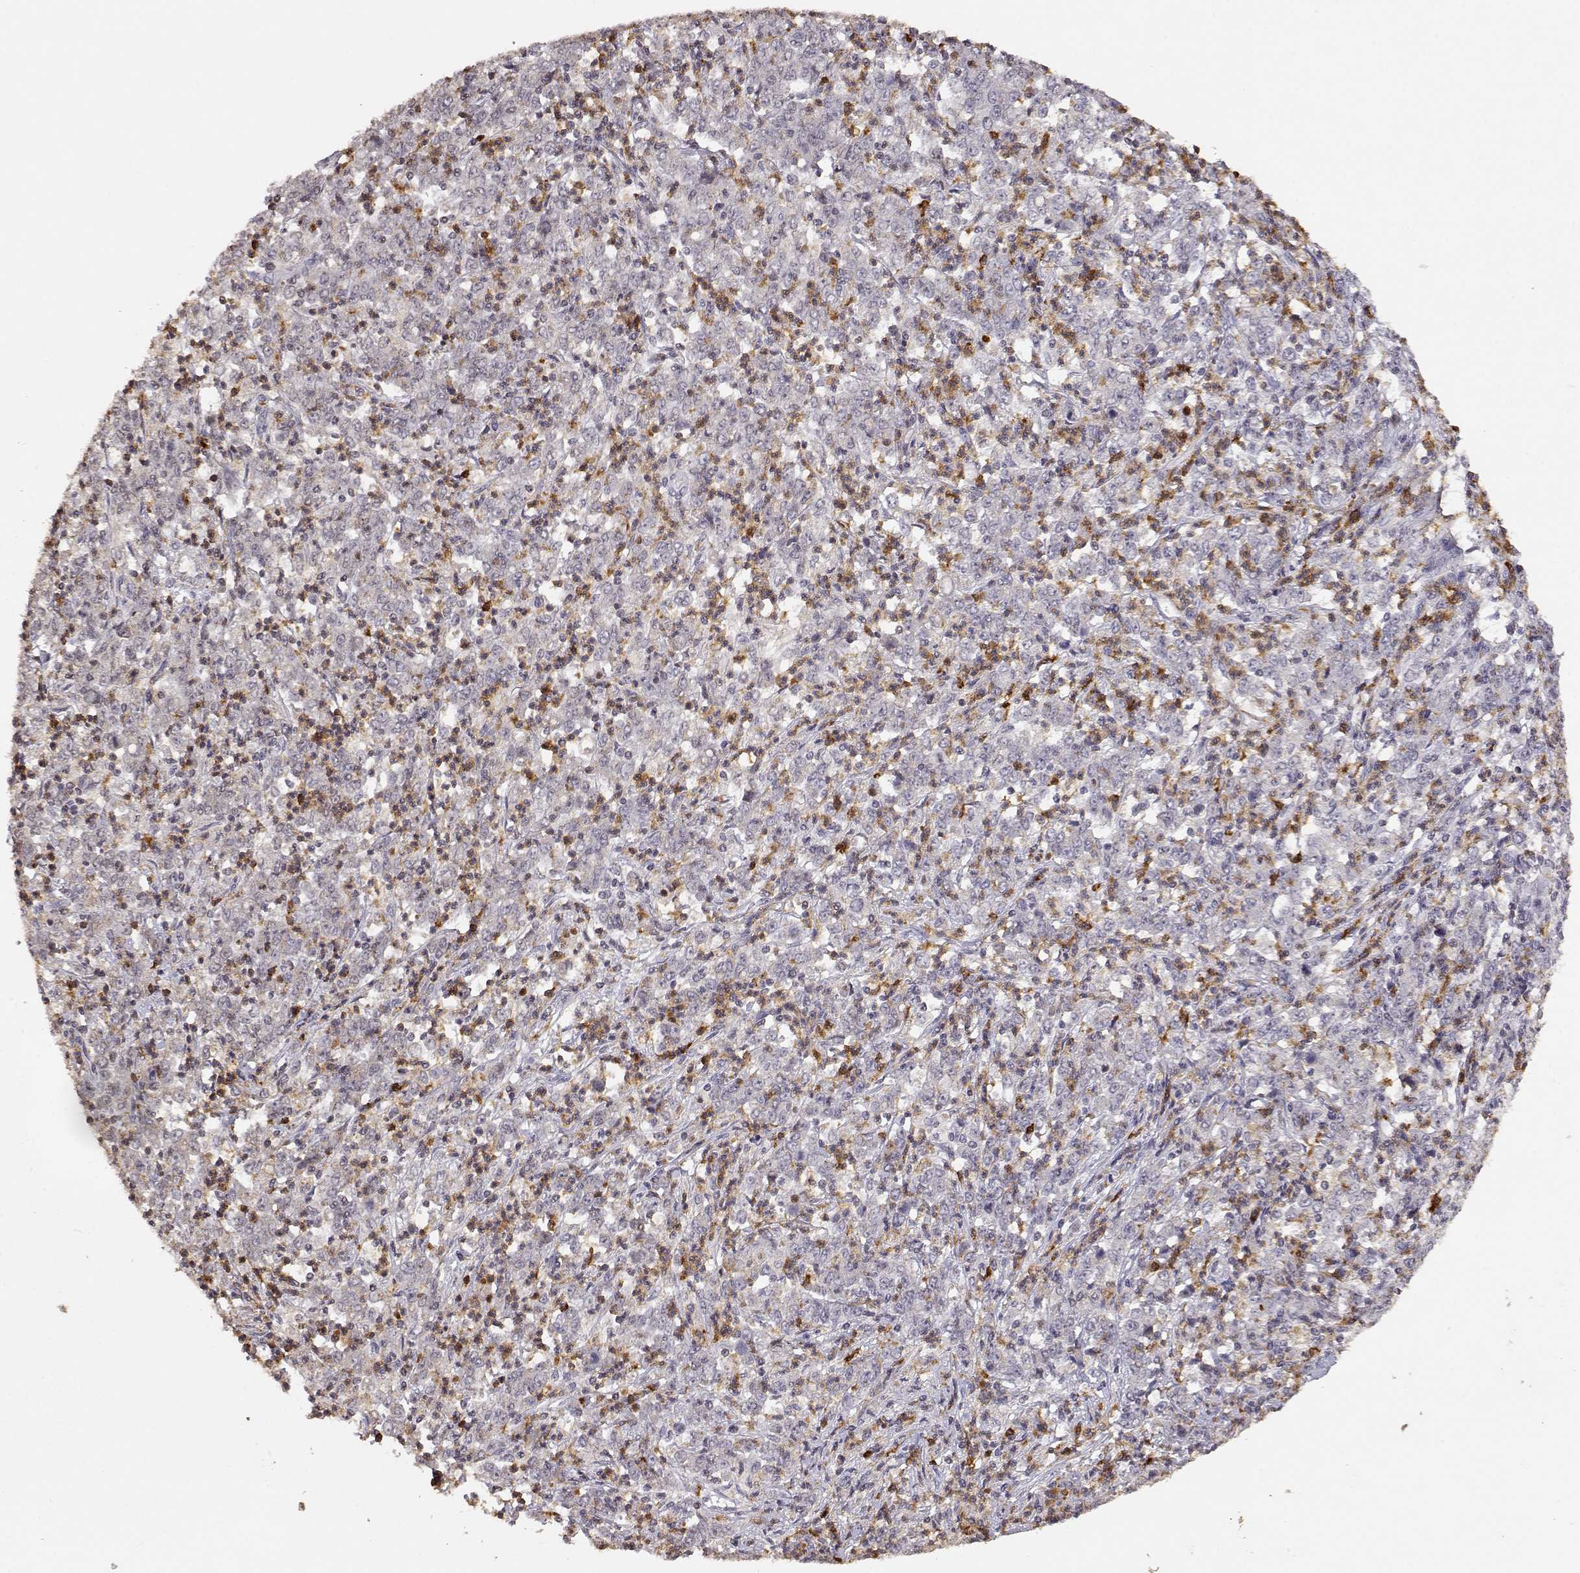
{"staining": {"intensity": "negative", "quantity": "none", "location": "none"}, "tissue": "stomach cancer", "cell_type": "Tumor cells", "image_type": "cancer", "snomed": [{"axis": "morphology", "description": "Adenocarcinoma, NOS"}, {"axis": "topography", "description": "Stomach, lower"}], "caption": "Protein analysis of adenocarcinoma (stomach) reveals no significant positivity in tumor cells. The staining is performed using DAB brown chromogen with nuclei counter-stained in using hematoxylin.", "gene": "TNFRSF10C", "patient": {"sex": "female", "age": 71}}